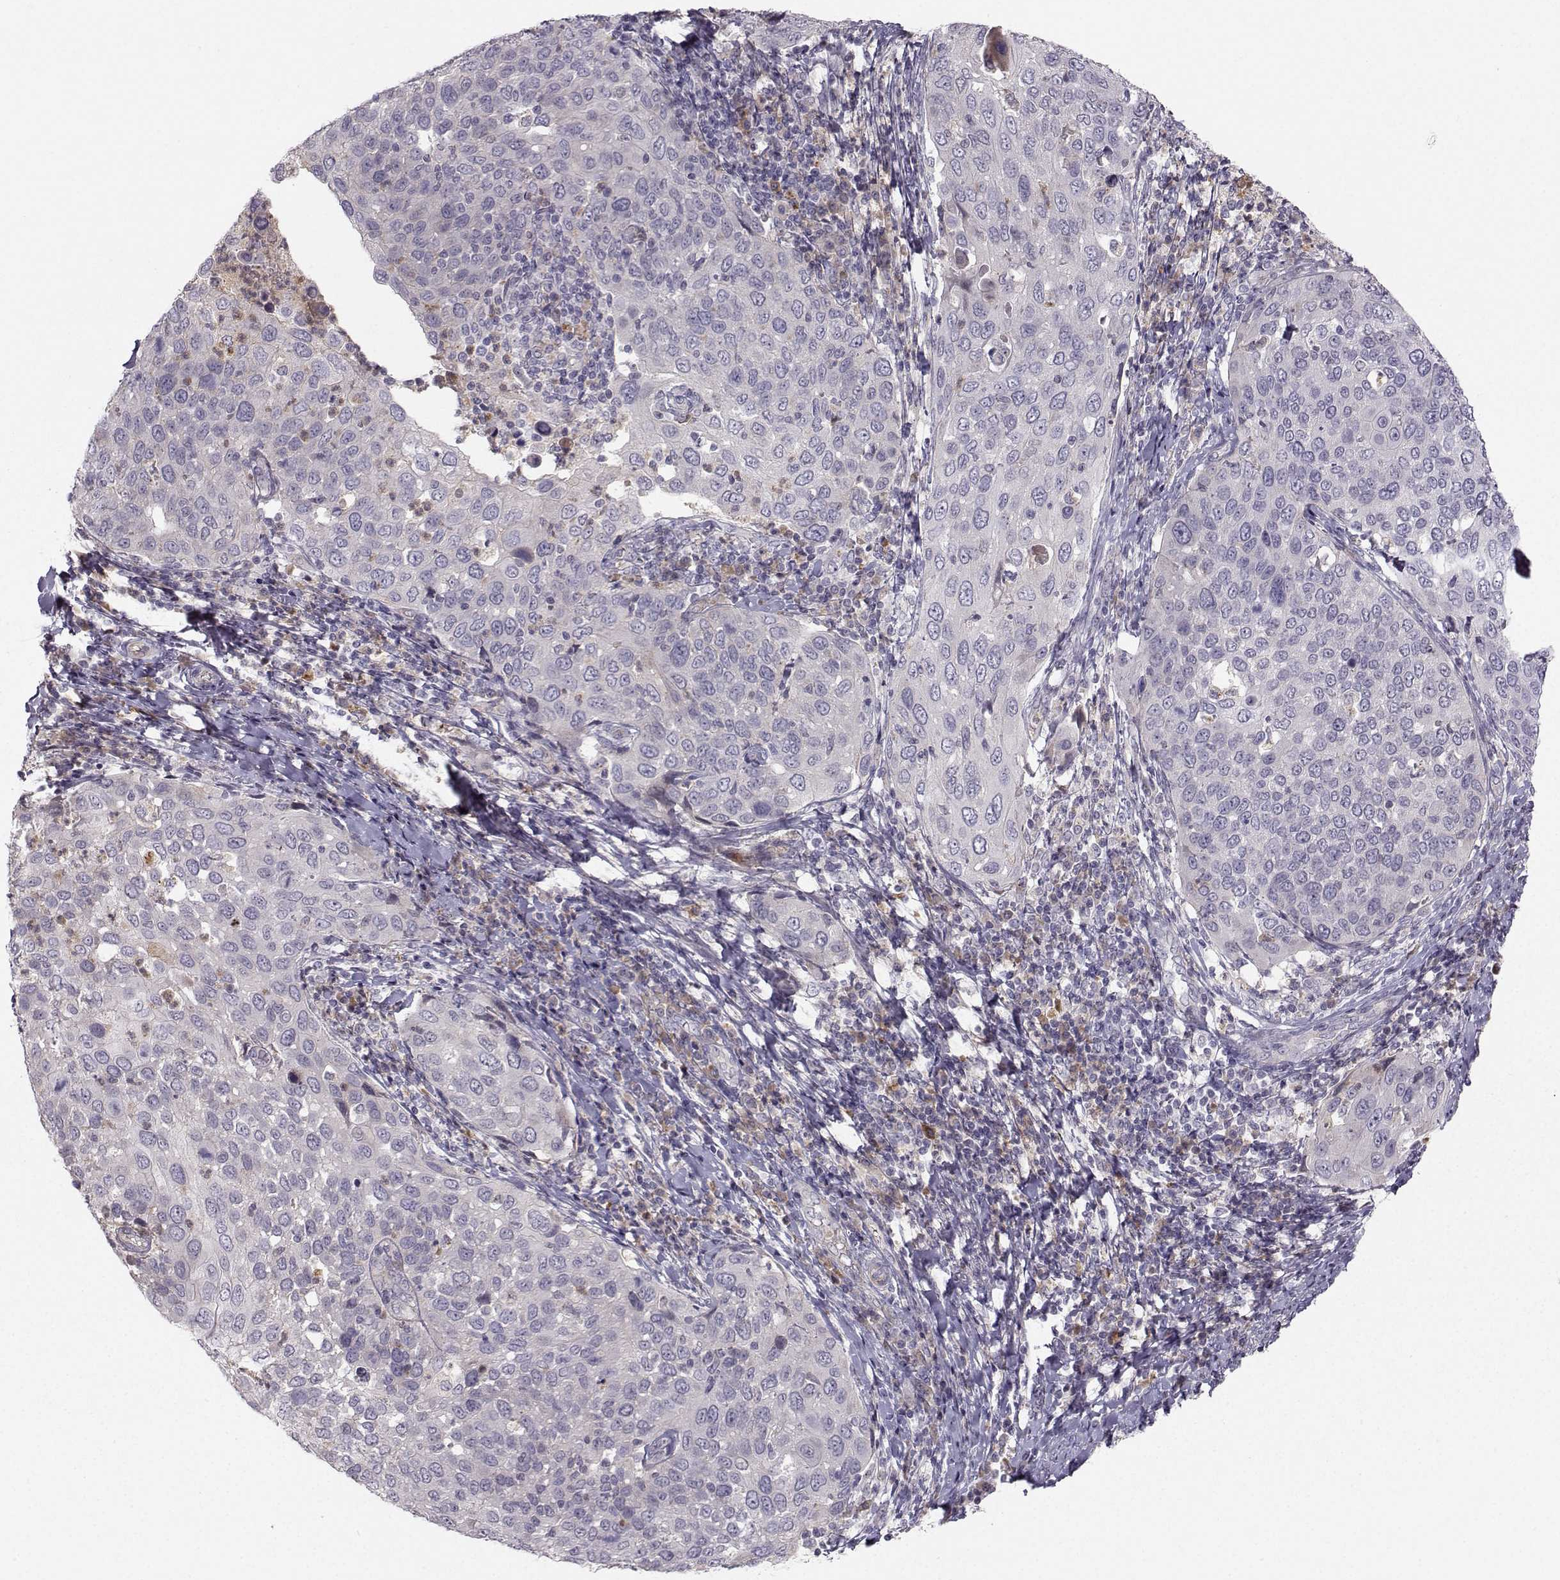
{"staining": {"intensity": "negative", "quantity": "none", "location": "none"}, "tissue": "cervical cancer", "cell_type": "Tumor cells", "image_type": "cancer", "snomed": [{"axis": "morphology", "description": "Squamous cell carcinoma, NOS"}, {"axis": "topography", "description": "Cervix"}], "caption": "Immunohistochemical staining of human squamous cell carcinoma (cervical) shows no significant staining in tumor cells. (DAB (3,3'-diaminobenzidine) IHC visualized using brightfield microscopy, high magnification).", "gene": "OPRD1", "patient": {"sex": "female", "age": 54}}